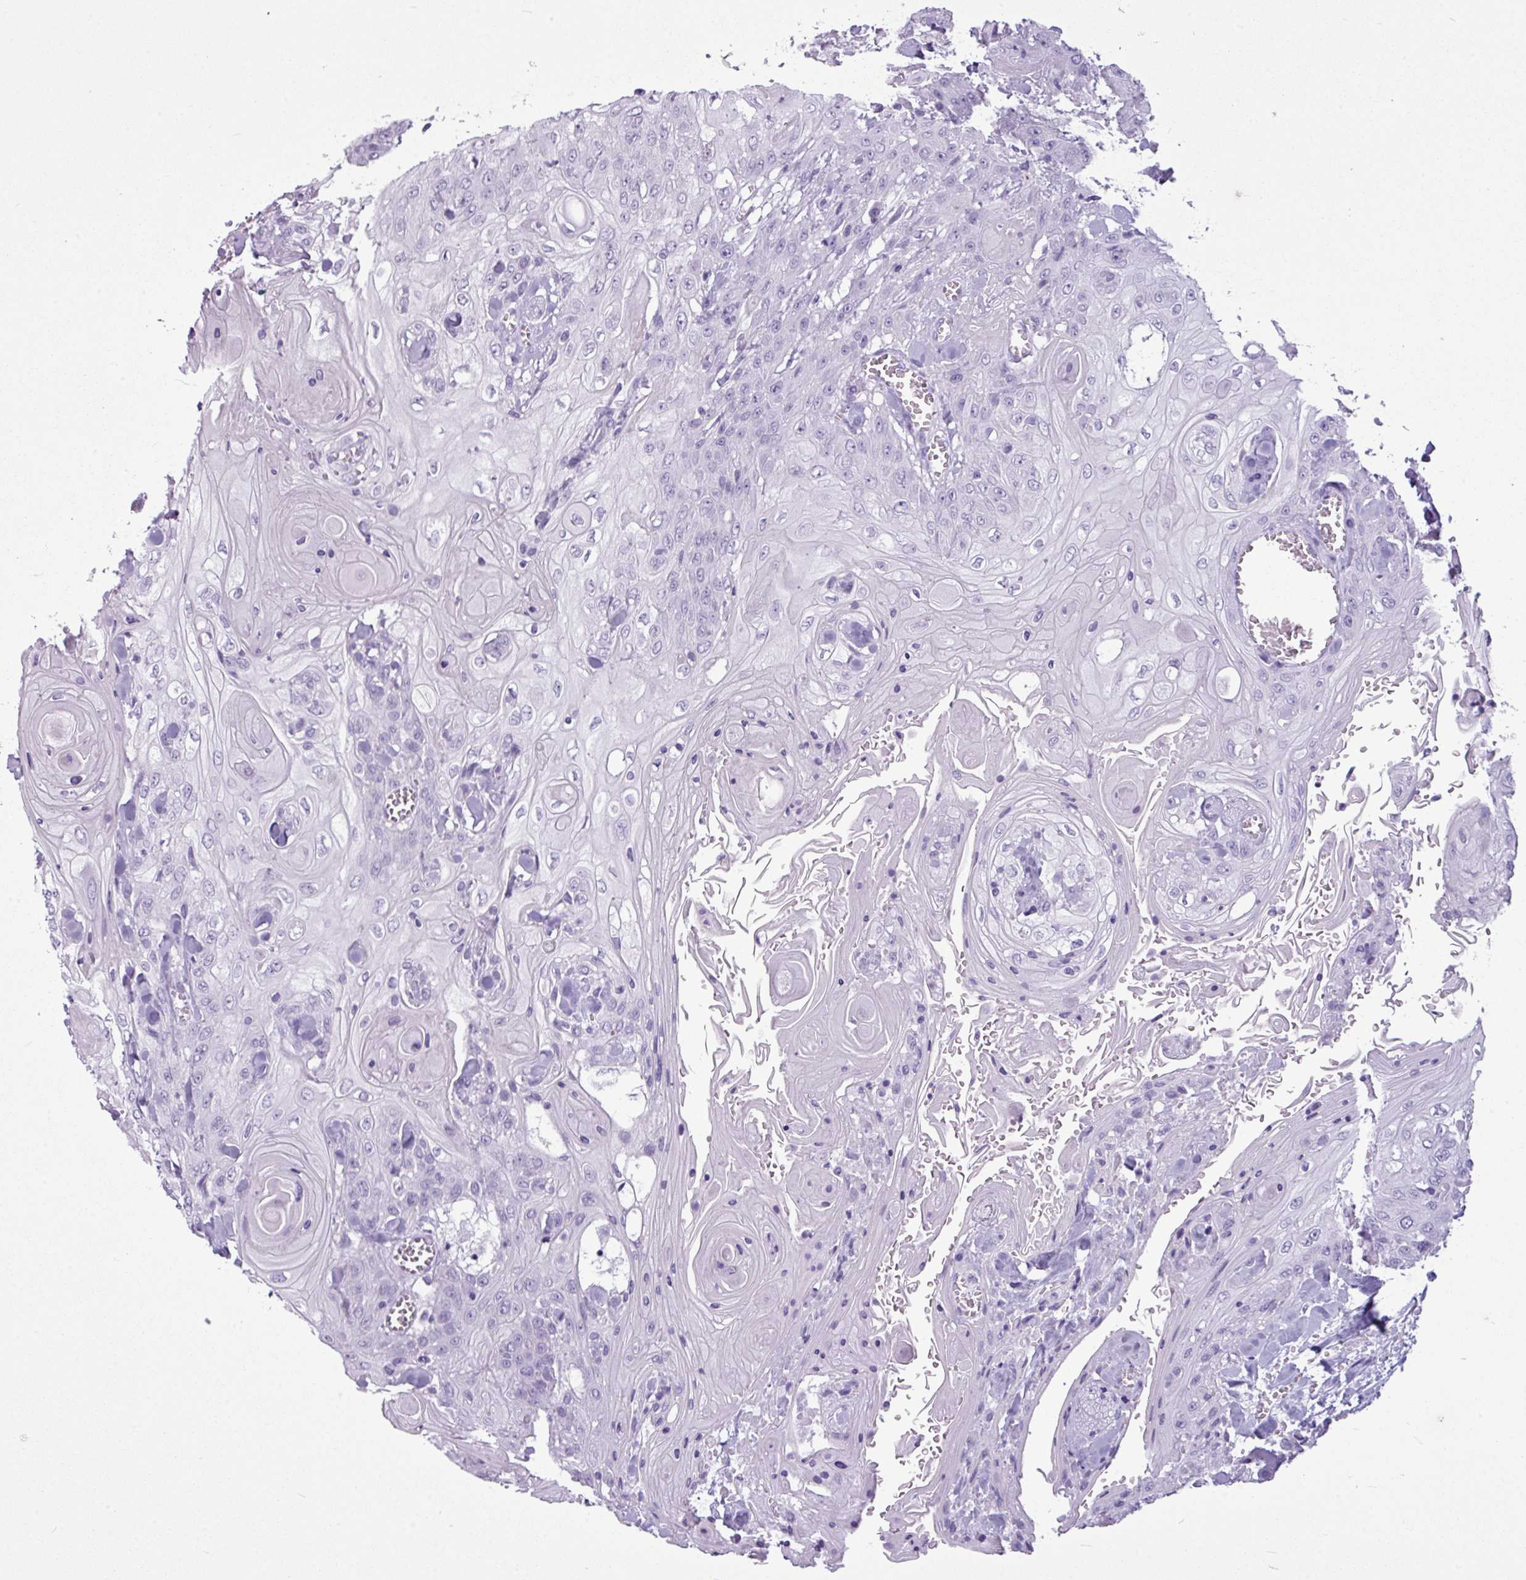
{"staining": {"intensity": "negative", "quantity": "none", "location": "none"}, "tissue": "head and neck cancer", "cell_type": "Tumor cells", "image_type": "cancer", "snomed": [{"axis": "morphology", "description": "Squamous cell carcinoma, NOS"}, {"axis": "topography", "description": "Head-Neck"}], "caption": "This is an immunohistochemistry (IHC) image of head and neck cancer (squamous cell carcinoma). There is no positivity in tumor cells.", "gene": "AMY1B", "patient": {"sex": "female", "age": 43}}